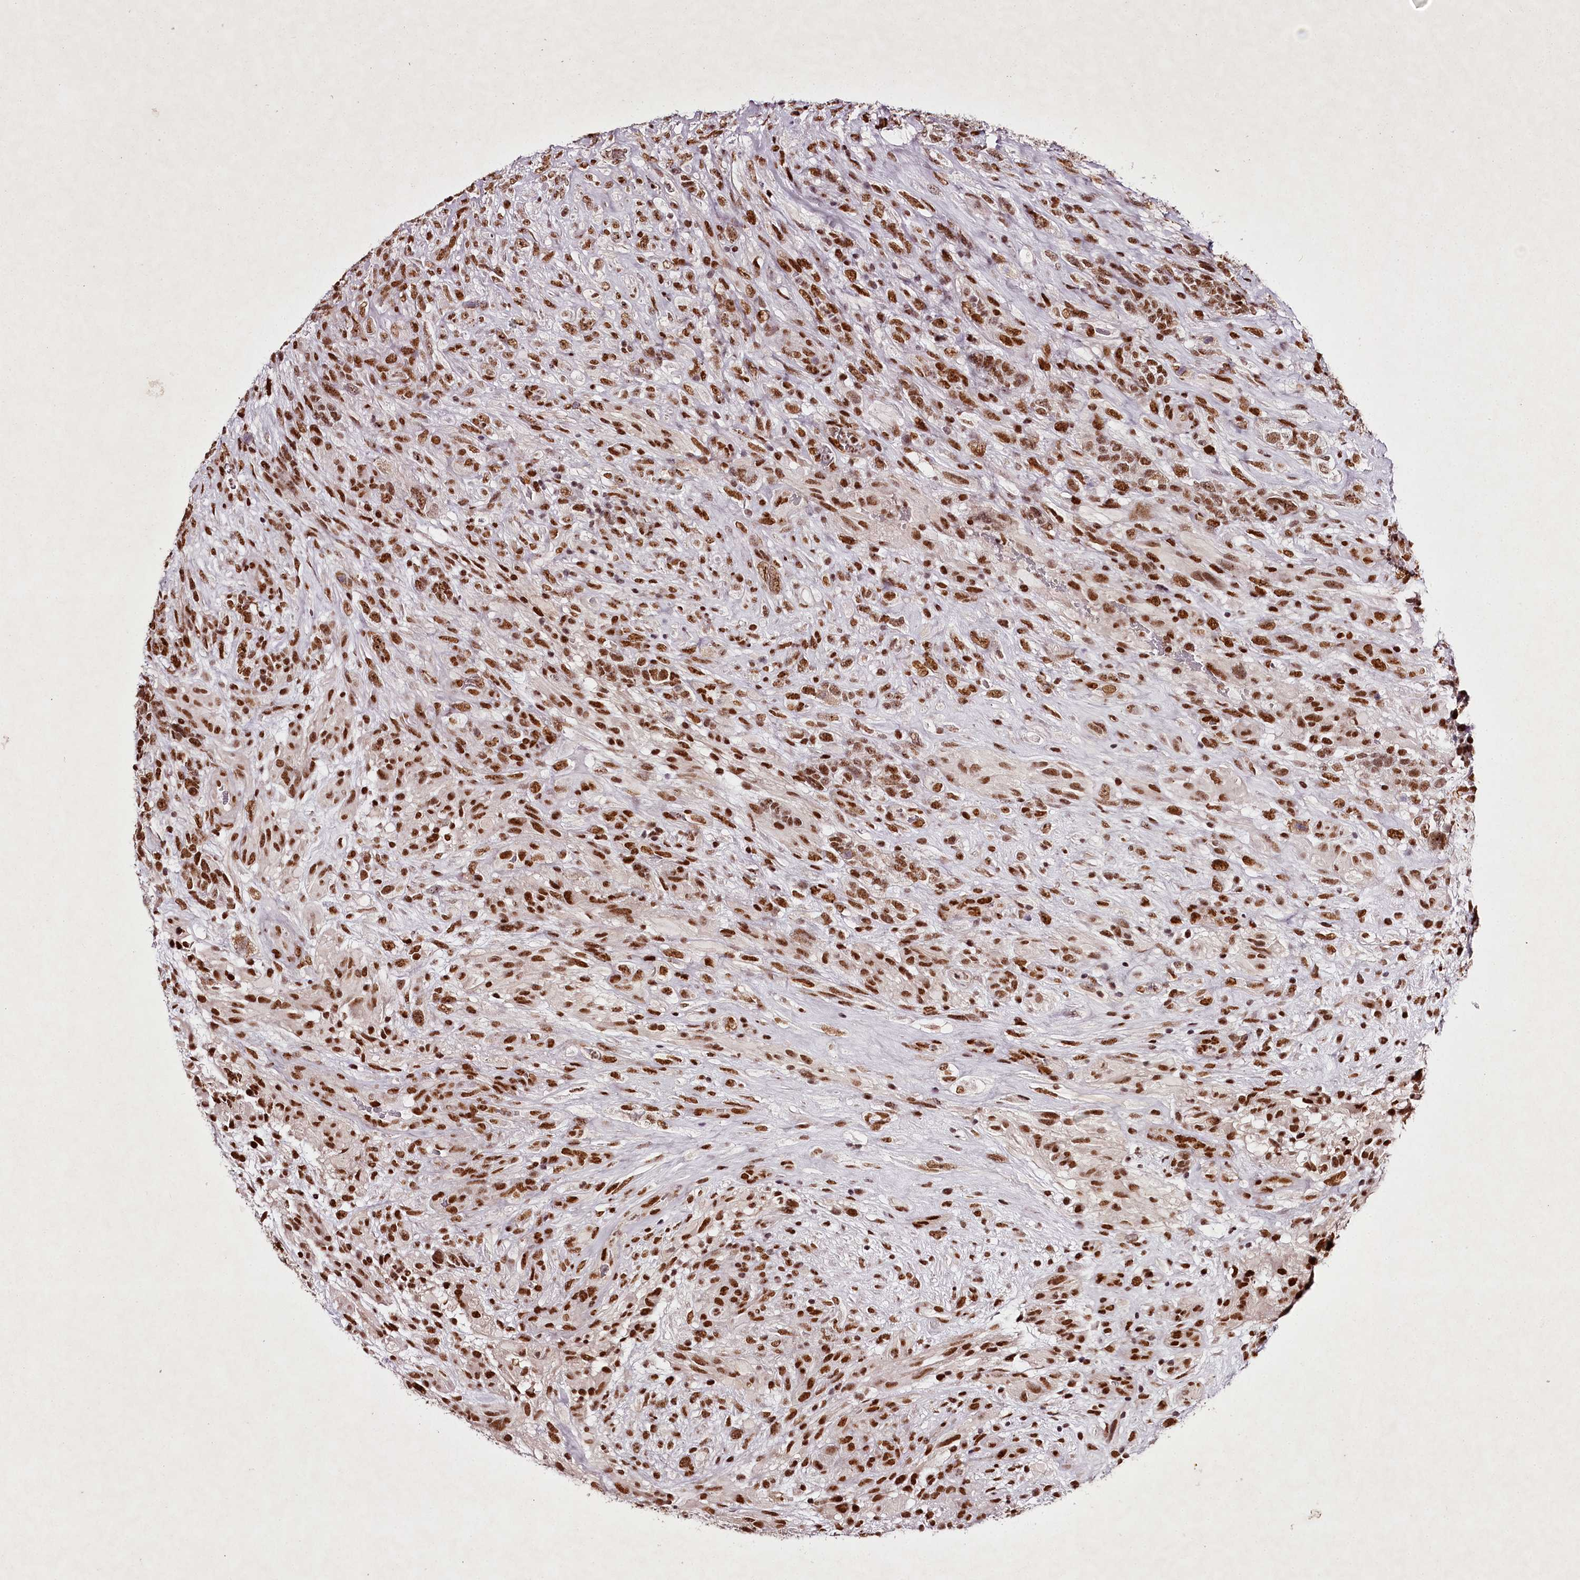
{"staining": {"intensity": "strong", "quantity": ">75%", "location": "nuclear"}, "tissue": "glioma", "cell_type": "Tumor cells", "image_type": "cancer", "snomed": [{"axis": "morphology", "description": "Glioma, malignant, High grade"}, {"axis": "topography", "description": "Brain"}], "caption": "Protein expression analysis of human malignant high-grade glioma reveals strong nuclear staining in approximately >75% of tumor cells.", "gene": "PSPC1", "patient": {"sex": "male", "age": 61}}